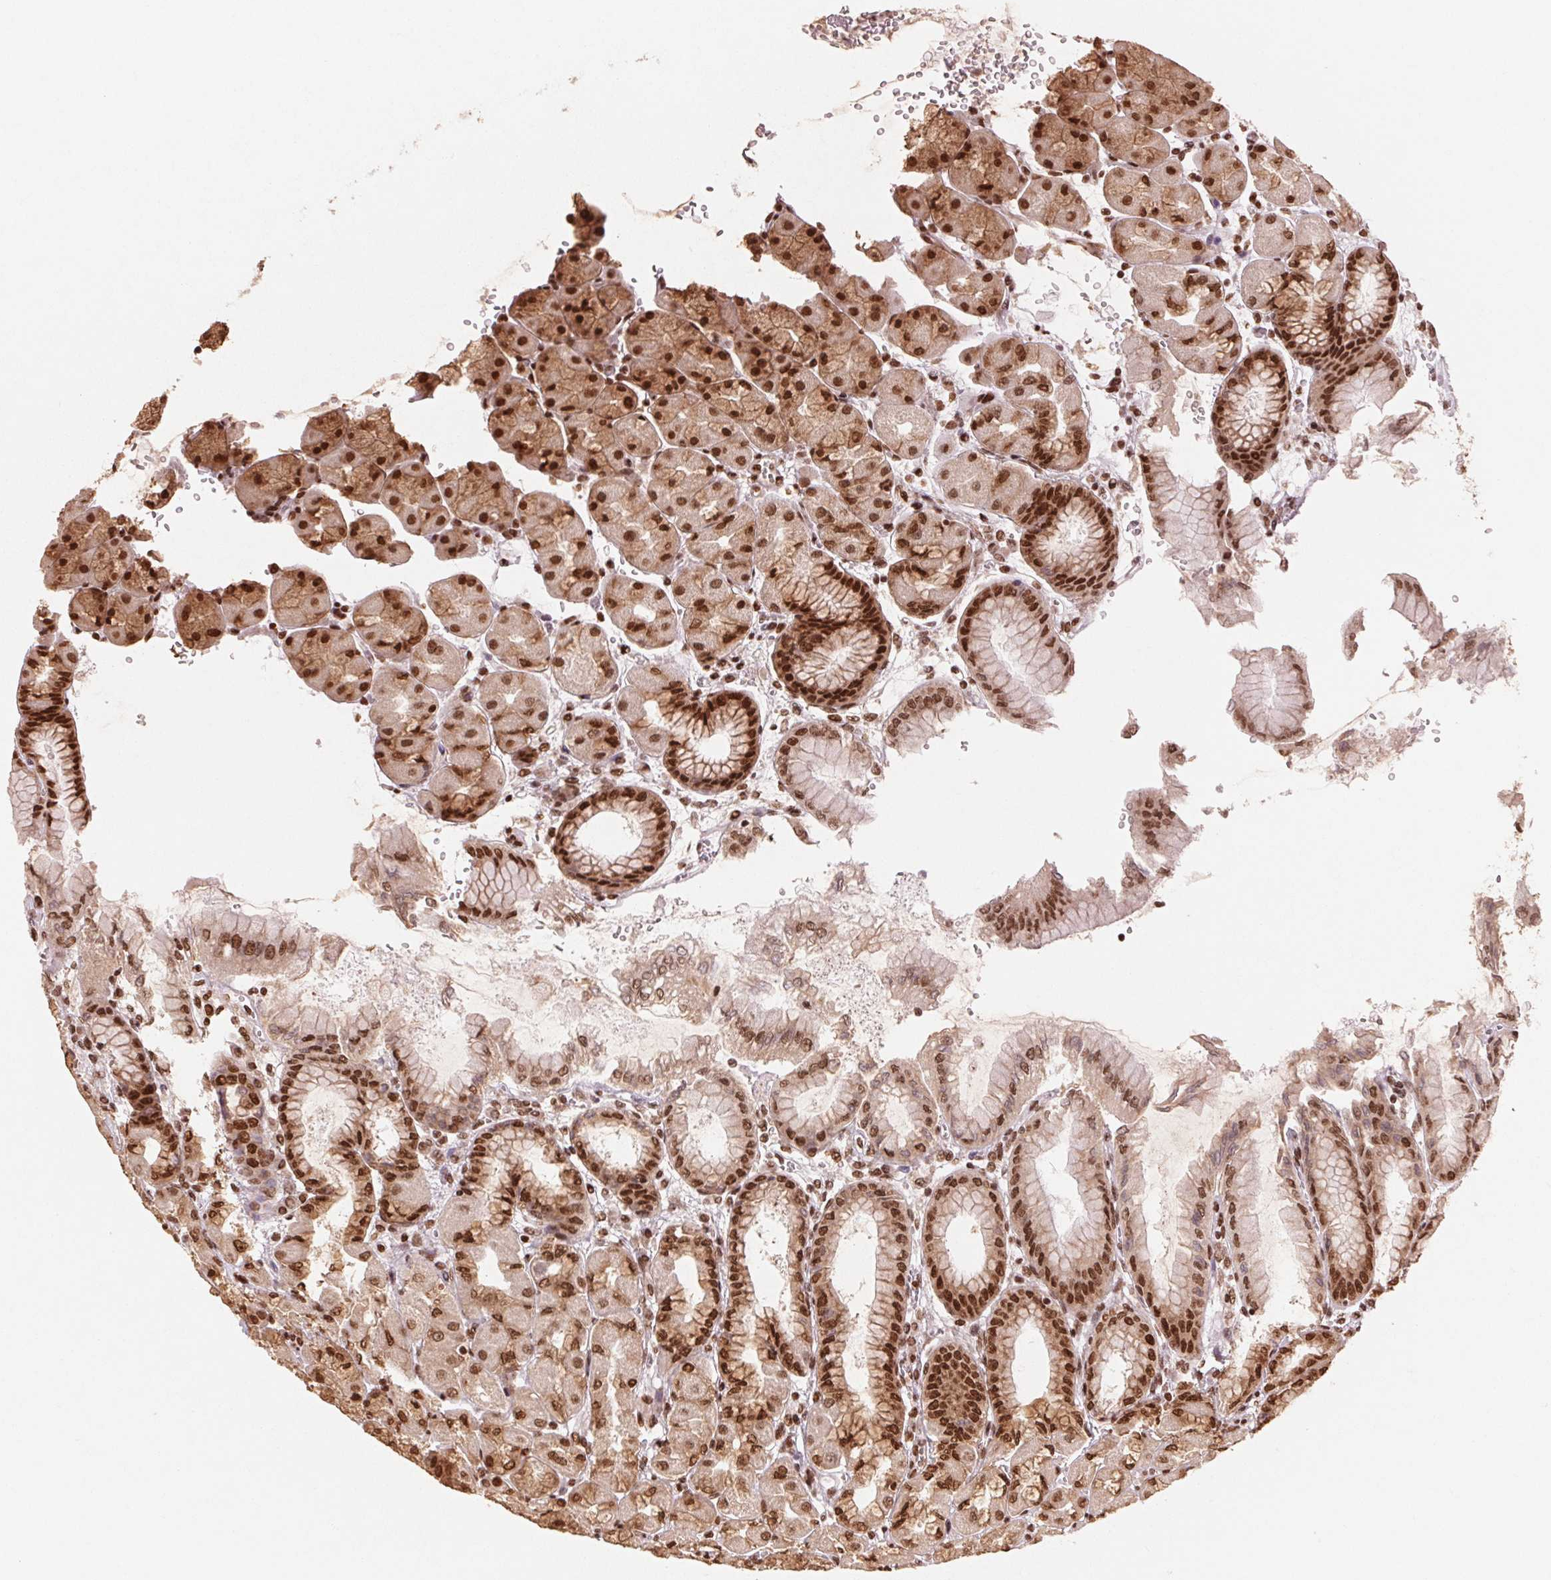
{"staining": {"intensity": "strong", "quantity": ">75%", "location": "nuclear"}, "tissue": "stomach", "cell_type": "Glandular cells", "image_type": "normal", "snomed": [{"axis": "morphology", "description": "Normal tissue, NOS"}, {"axis": "topography", "description": "Stomach, upper"}], "caption": "Strong nuclear staining for a protein is identified in approximately >75% of glandular cells of benign stomach using immunohistochemistry (IHC).", "gene": "TTLL9", "patient": {"sex": "female", "age": 56}}